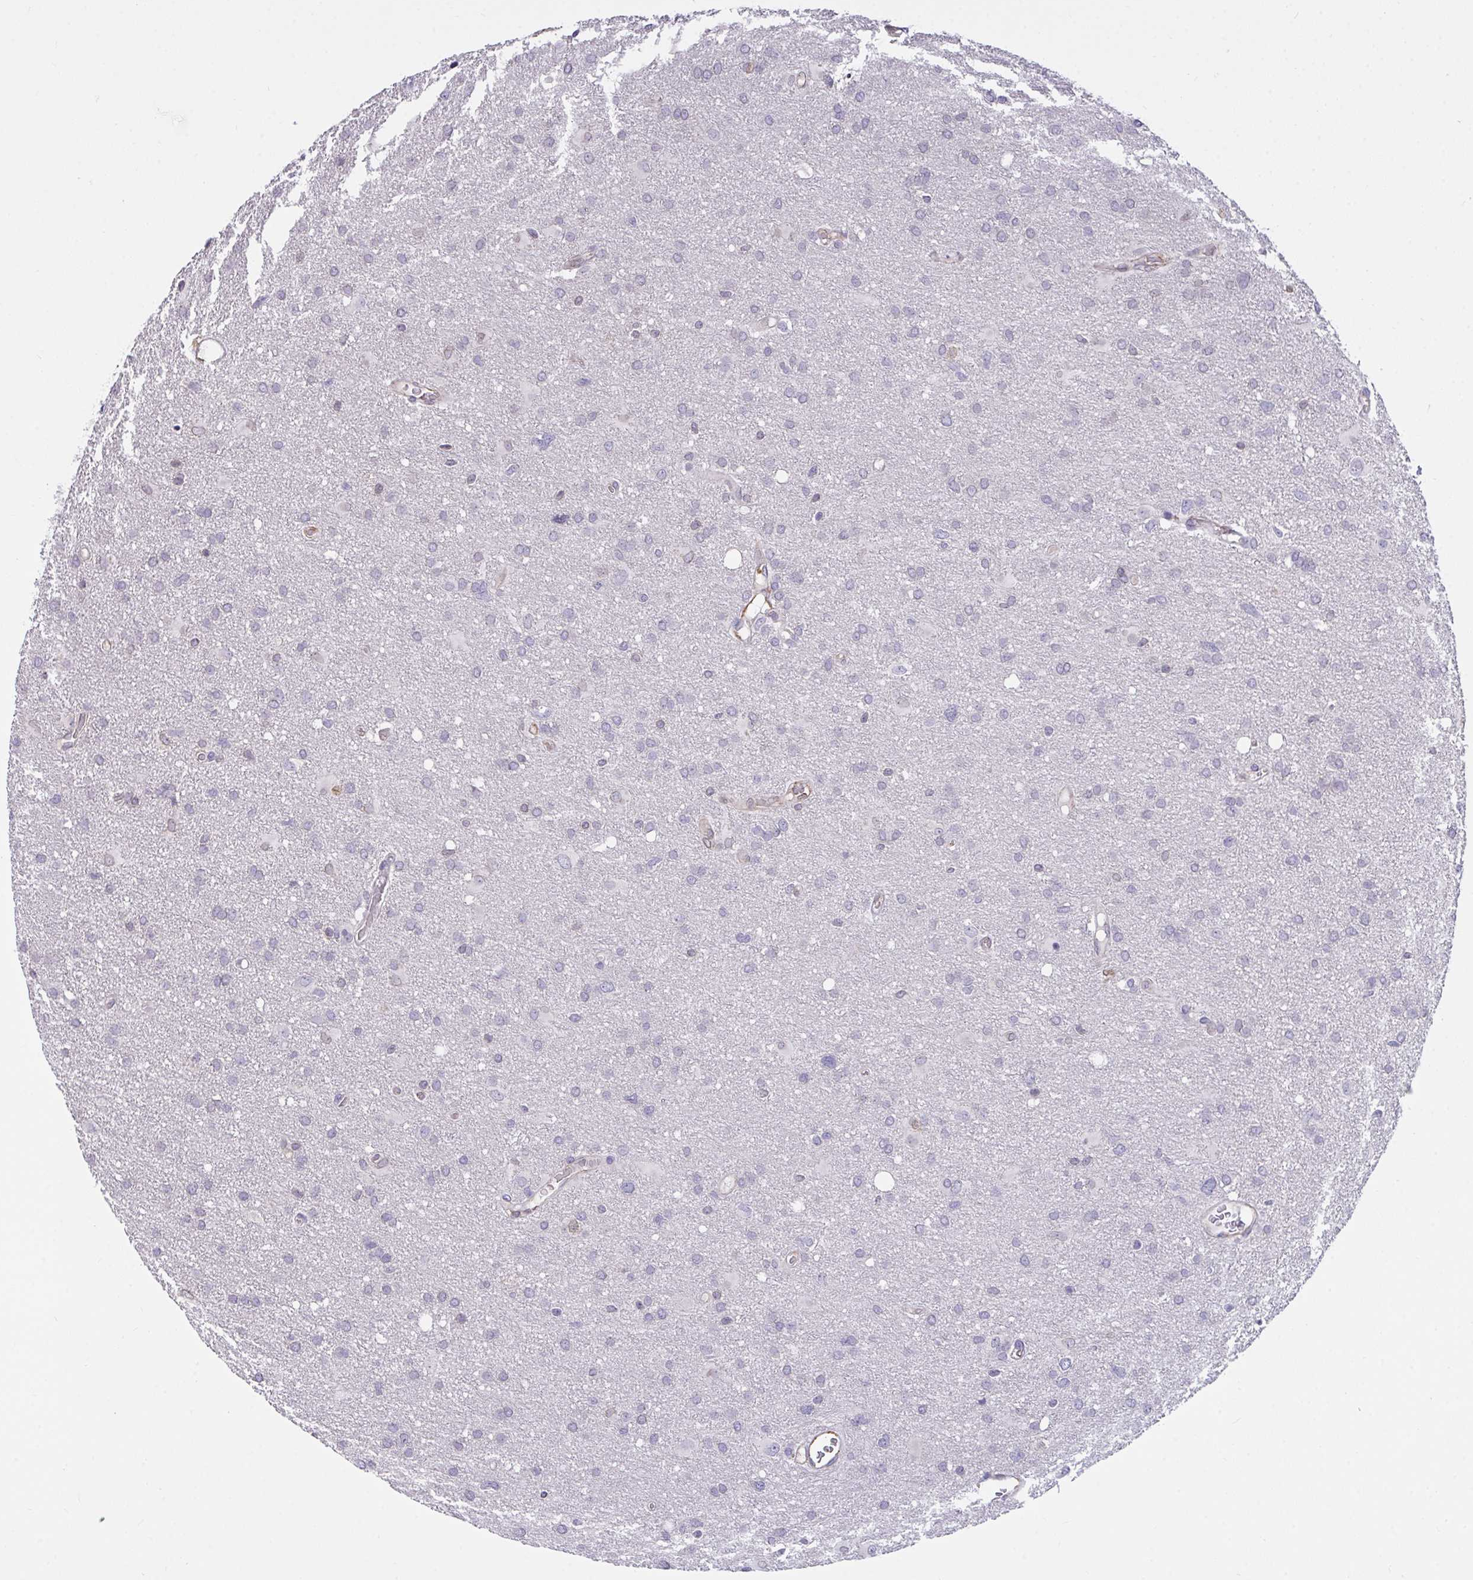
{"staining": {"intensity": "negative", "quantity": "none", "location": "none"}, "tissue": "glioma", "cell_type": "Tumor cells", "image_type": "cancer", "snomed": [{"axis": "morphology", "description": "Glioma, malignant, High grade"}, {"axis": "topography", "description": "Brain"}], "caption": "Tumor cells are negative for brown protein staining in malignant high-grade glioma.", "gene": "SEMA6B", "patient": {"sex": "male", "age": 53}}